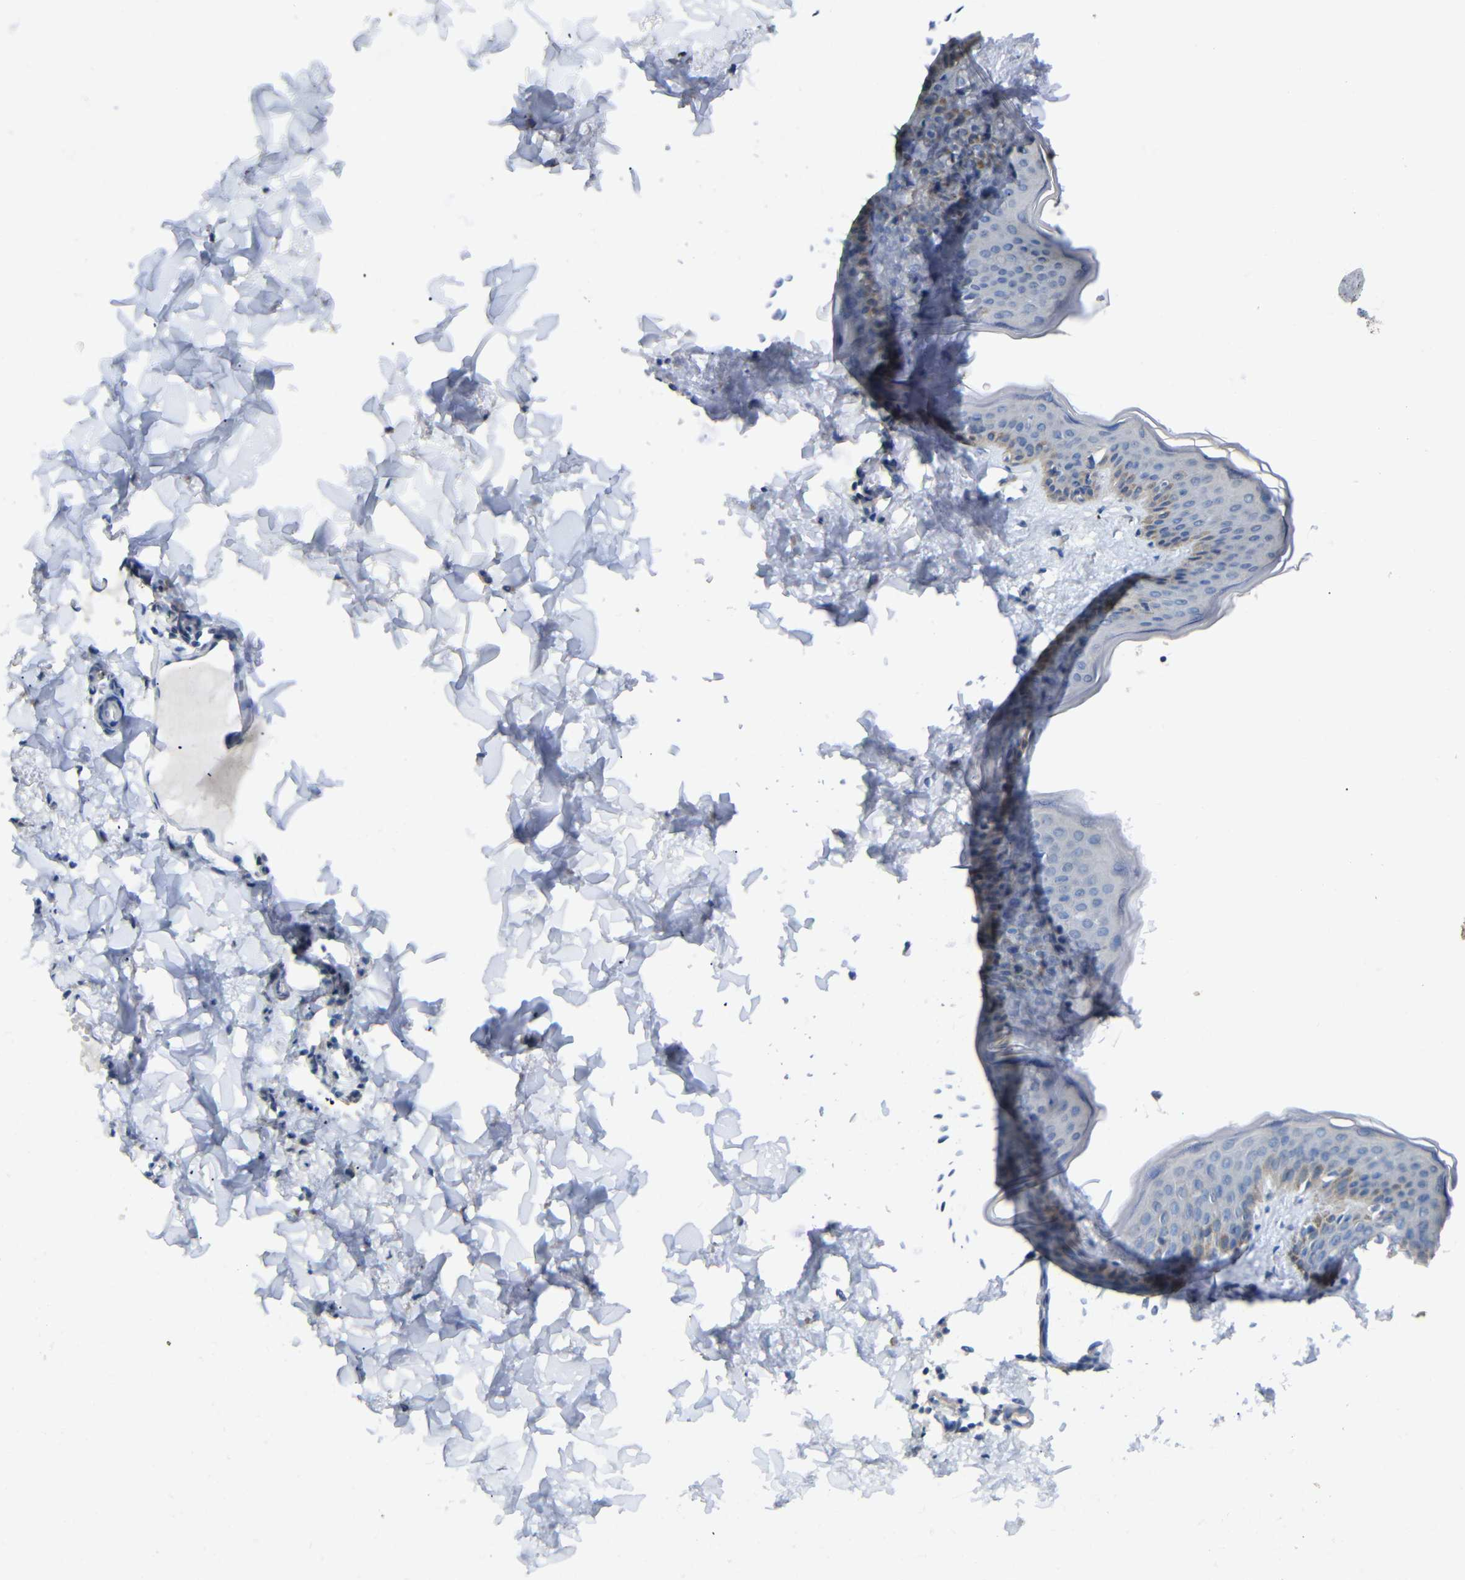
{"staining": {"intensity": "negative", "quantity": "none", "location": "none"}, "tissue": "skin", "cell_type": "Fibroblasts", "image_type": "normal", "snomed": [{"axis": "morphology", "description": "Normal tissue, NOS"}, {"axis": "topography", "description": "Skin"}], "caption": "Protein analysis of normal skin shows no significant staining in fibroblasts. (Immunohistochemistry (ihc), brightfield microscopy, high magnification).", "gene": "HNF1A", "patient": {"sex": "female", "age": 17}}